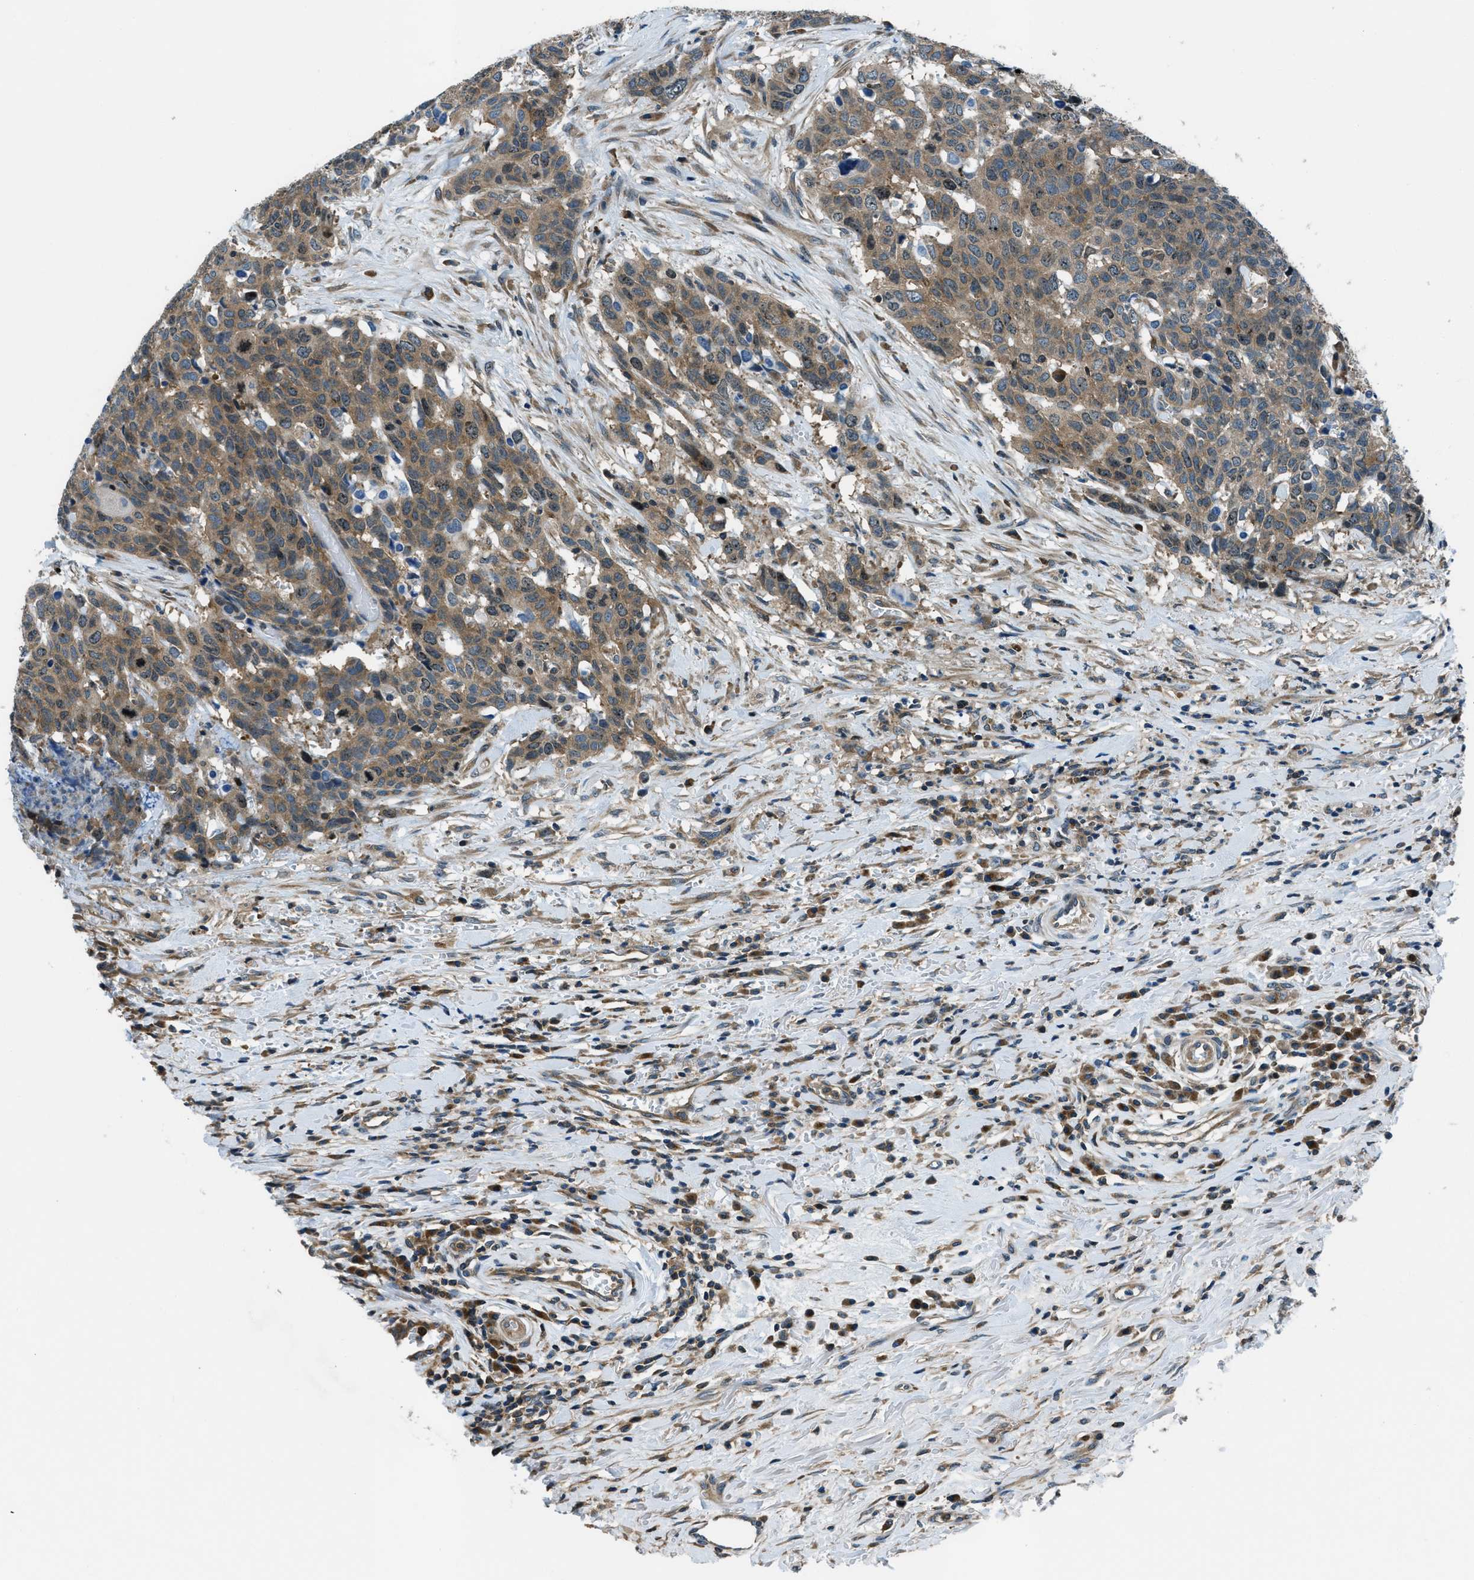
{"staining": {"intensity": "moderate", "quantity": ">75%", "location": "cytoplasmic/membranous"}, "tissue": "head and neck cancer", "cell_type": "Tumor cells", "image_type": "cancer", "snomed": [{"axis": "morphology", "description": "Squamous cell carcinoma, NOS"}, {"axis": "topography", "description": "Head-Neck"}], "caption": "Head and neck cancer stained with a protein marker exhibits moderate staining in tumor cells.", "gene": "ARFGAP2", "patient": {"sex": "male", "age": 66}}